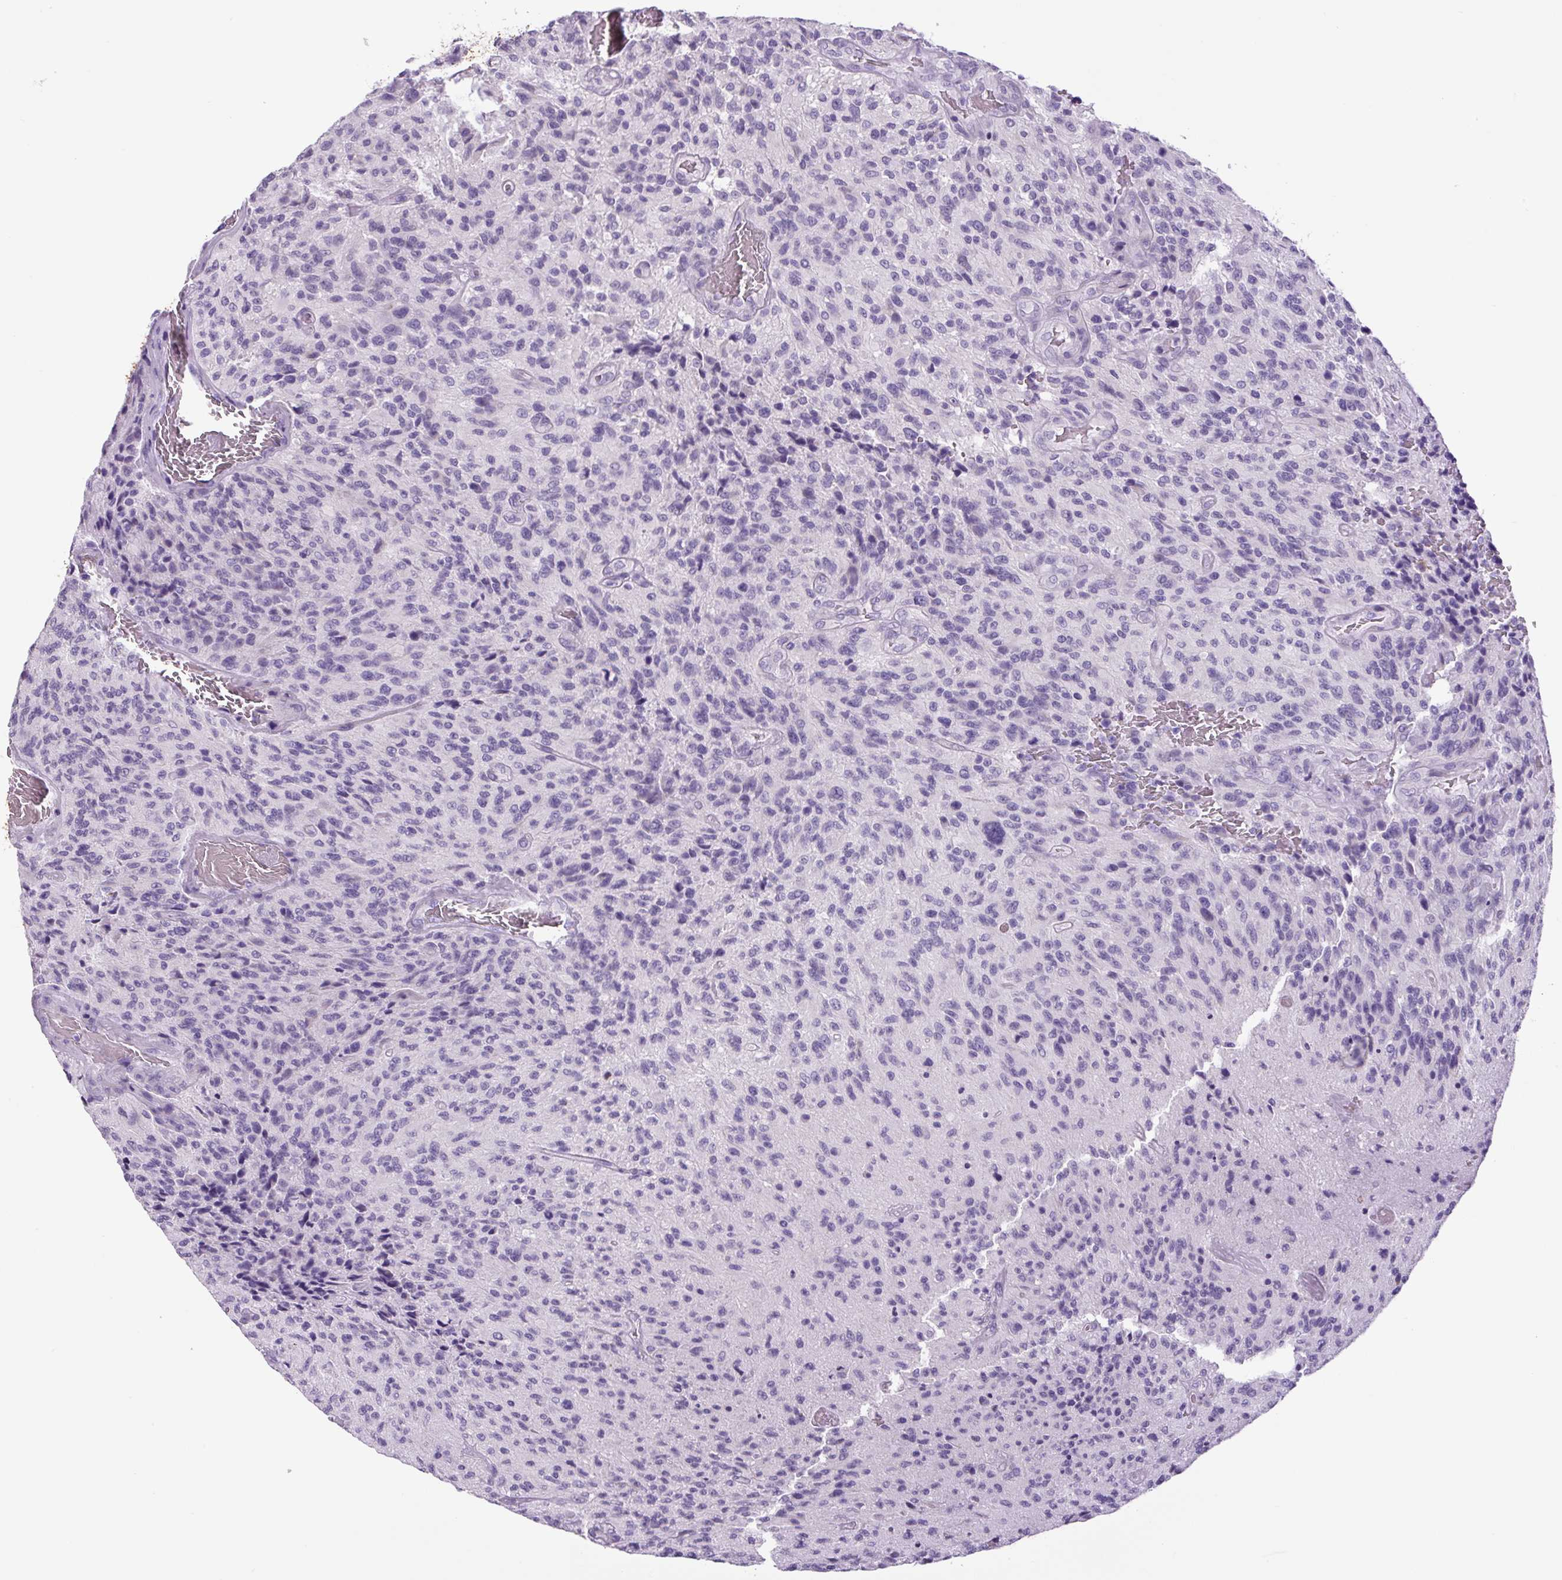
{"staining": {"intensity": "negative", "quantity": "none", "location": "none"}, "tissue": "glioma", "cell_type": "Tumor cells", "image_type": "cancer", "snomed": [{"axis": "morphology", "description": "Normal tissue, NOS"}, {"axis": "morphology", "description": "Glioma, malignant, High grade"}, {"axis": "topography", "description": "Cerebral cortex"}], "caption": "Tumor cells show no significant positivity in glioma.", "gene": "CHGA", "patient": {"sex": "male", "age": 56}}